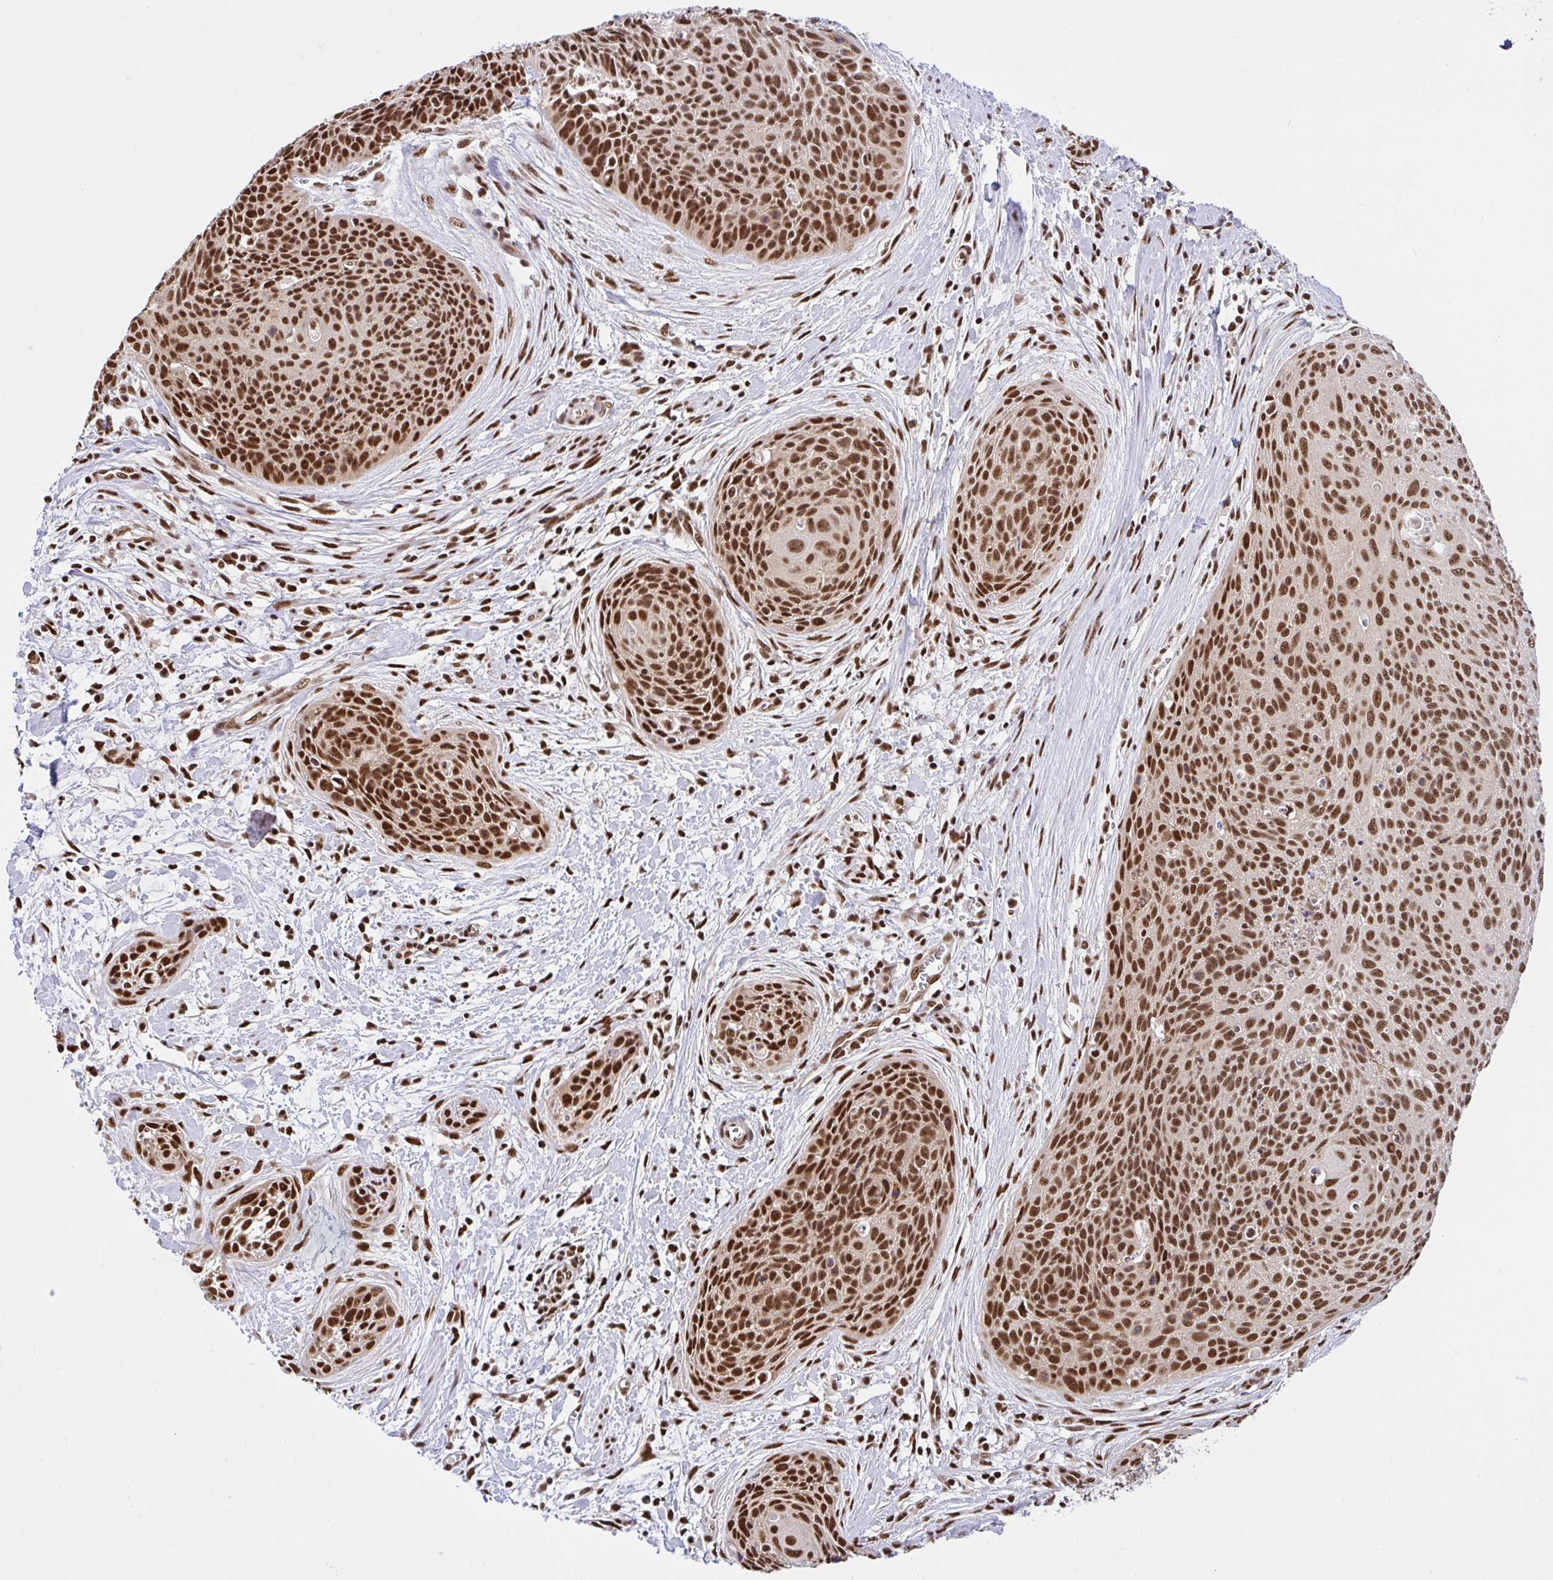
{"staining": {"intensity": "strong", "quantity": ">75%", "location": "nuclear"}, "tissue": "cervical cancer", "cell_type": "Tumor cells", "image_type": "cancer", "snomed": [{"axis": "morphology", "description": "Squamous cell carcinoma, NOS"}, {"axis": "topography", "description": "Cervix"}], "caption": "This is a micrograph of immunohistochemistry (IHC) staining of cervical squamous cell carcinoma, which shows strong staining in the nuclear of tumor cells.", "gene": "ABCA9", "patient": {"sex": "female", "age": 55}}